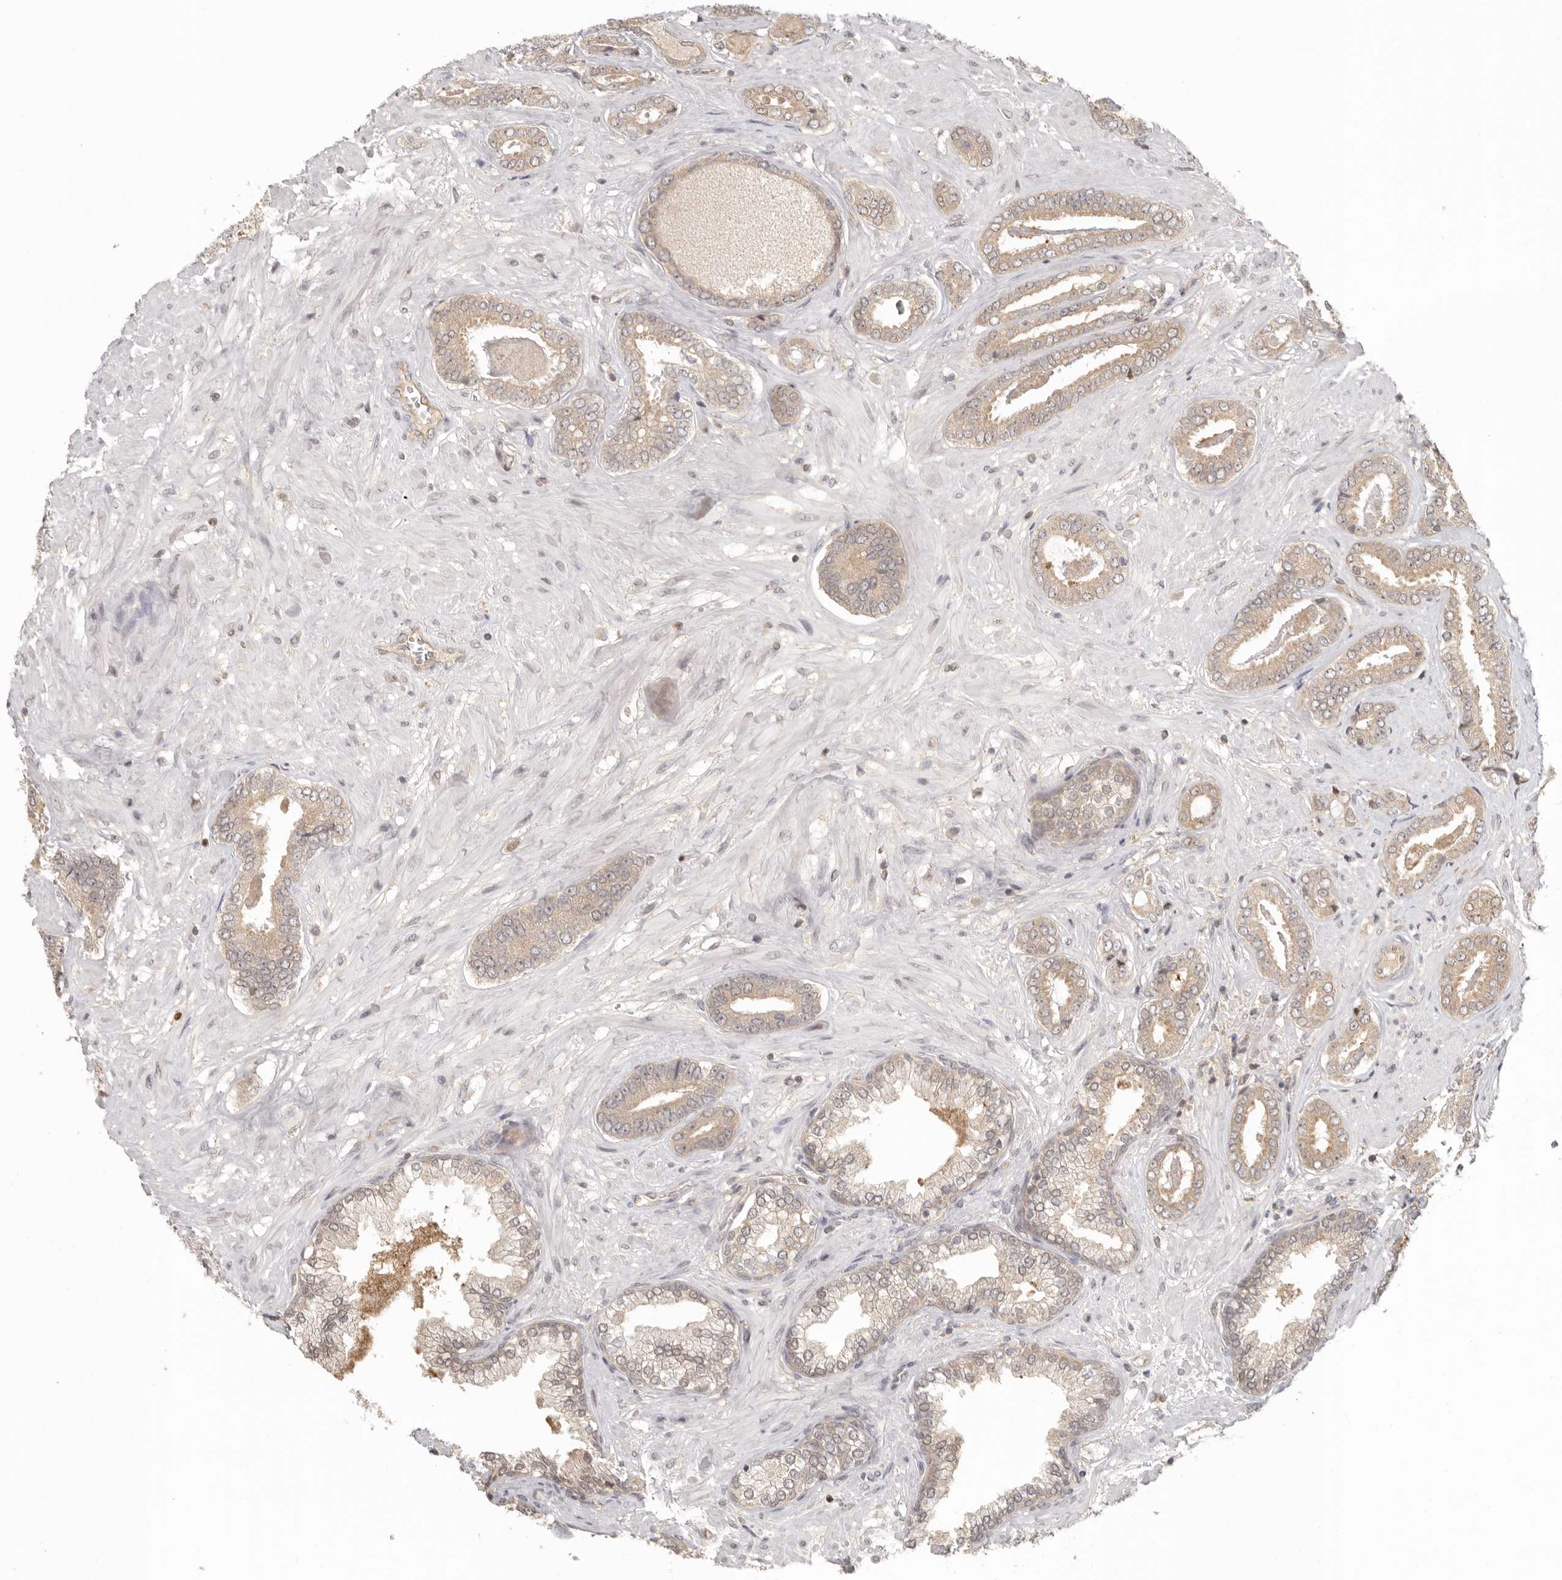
{"staining": {"intensity": "weak", "quantity": "25%-75%", "location": "cytoplasmic/membranous"}, "tissue": "prostate cancer", "cell_type": "Tumor cells", "image_type": "cancer", "snomed": [{"axis": "morphology", "description": "Adenocarcinoma, Low grade"}, {"axis": "topography", "description": "Prostate"}], "caption": "Immunohistochemistry (IHC) histopathology image of neoplastic tissue: human prostate cancer (low-grade adenocarcinoma) stained using immunohistochemistry reveals low levels of weak protein expression localized specifically in the cytoplasmic/membranous of tumor cells, appearing as a cytoplasmic/membranous brown color.", "gene": "PSMA5", "patient": {"sex": "male", "age": 71}}